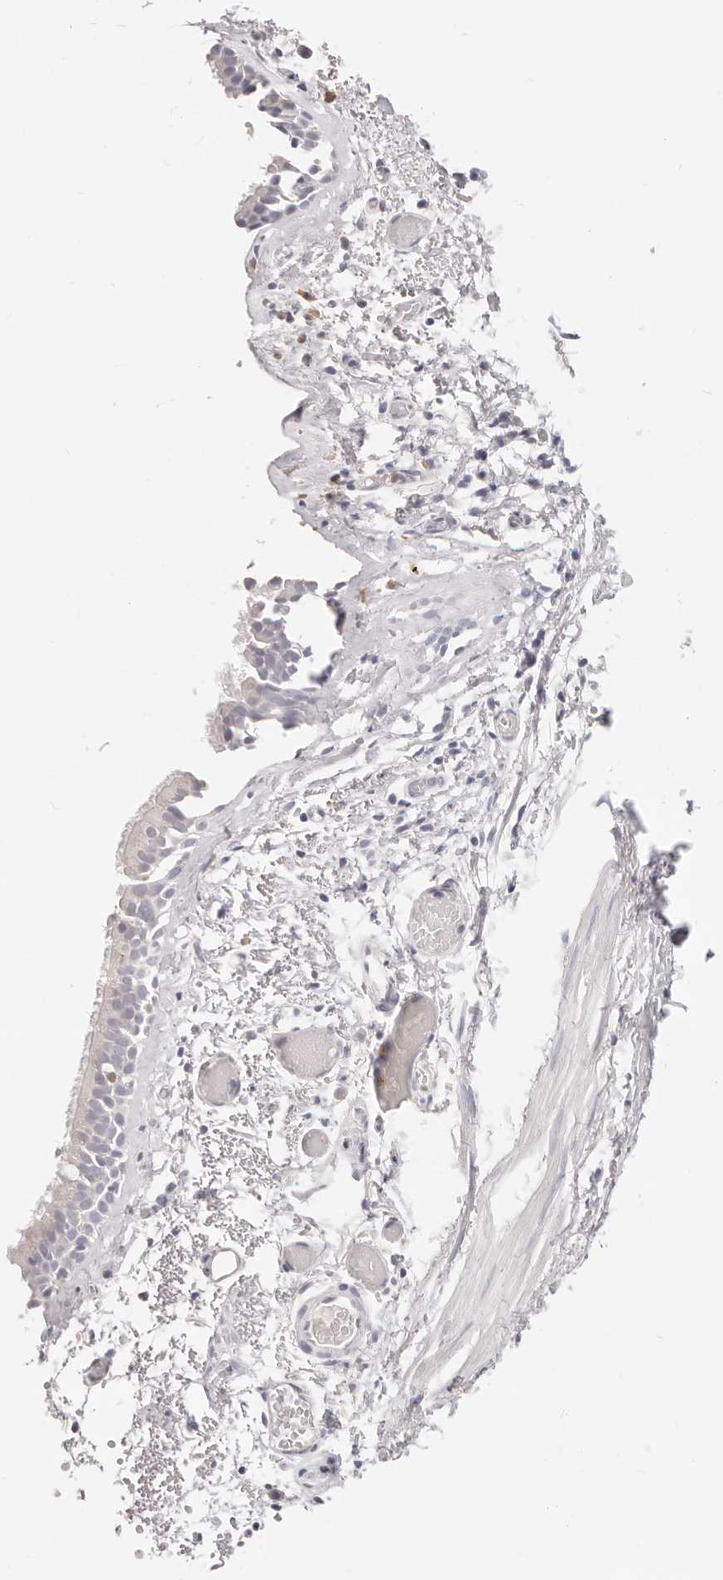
{"staining": {"intensity": "negative", "quantity": "none", "location": "none"}, "tissue": "bronchus", "cell_type": "Respiratory epithelial cells", "image_type": "normal", "snomed": [{"axis": "morphology", "description": "Normal tissue, NOS"}, {"axis": "topography", "description": "Bronchus"}, {"axis": "topography", "description": "Lung"}], "caption": "This is an immunohistochemistry (IHC) photomicrograph of unremarkable human bronchus. There is no staining in respiratory epithelial cells.", "gene": "ASCL1", "patient": {"sex": "male", "age": 56}}